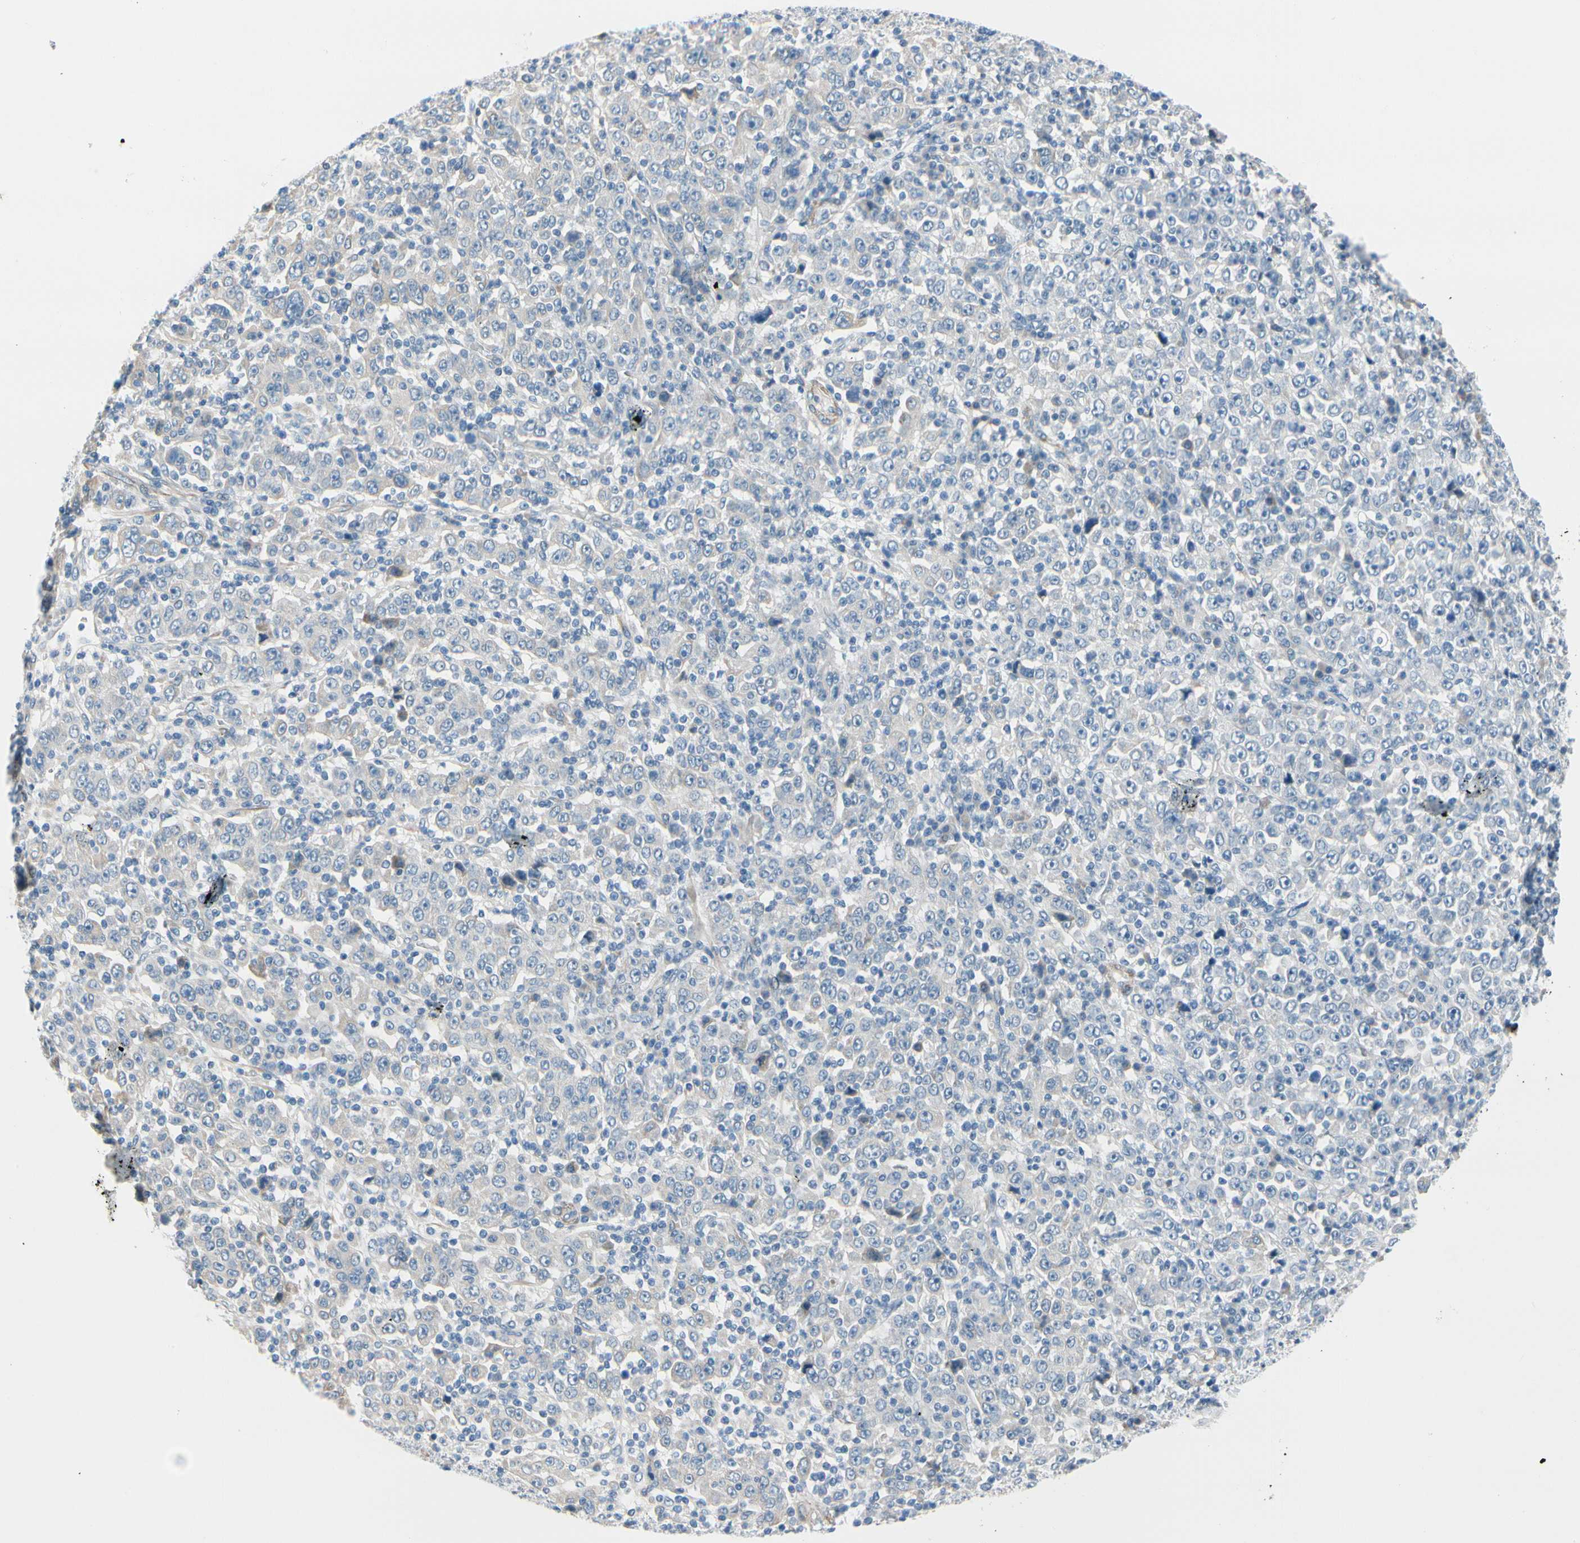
{"staining": {"intensity": "negative", "quantity": "none", "location": "none"}, "tissue": "stomach cancer", "cell_type": "Tumor cells", "image_type": "cancer", "snomed": [{"axis": "morphology", "description": "Normal tissue, NOS"}, {"axis": "morphology", "description": "Adenocarcinoma, NOS"}, {"axis": "topography", "description": "Stomach, upper"}, {"axis": "topography", "description": "Stomach"}], "caption": "Immunohistochemistry (IHC) of stomach adenocarcinoma shows no staining in tumor cells.", "gene": "FCER2", "patient": {"sex": "male", "age": 59}}